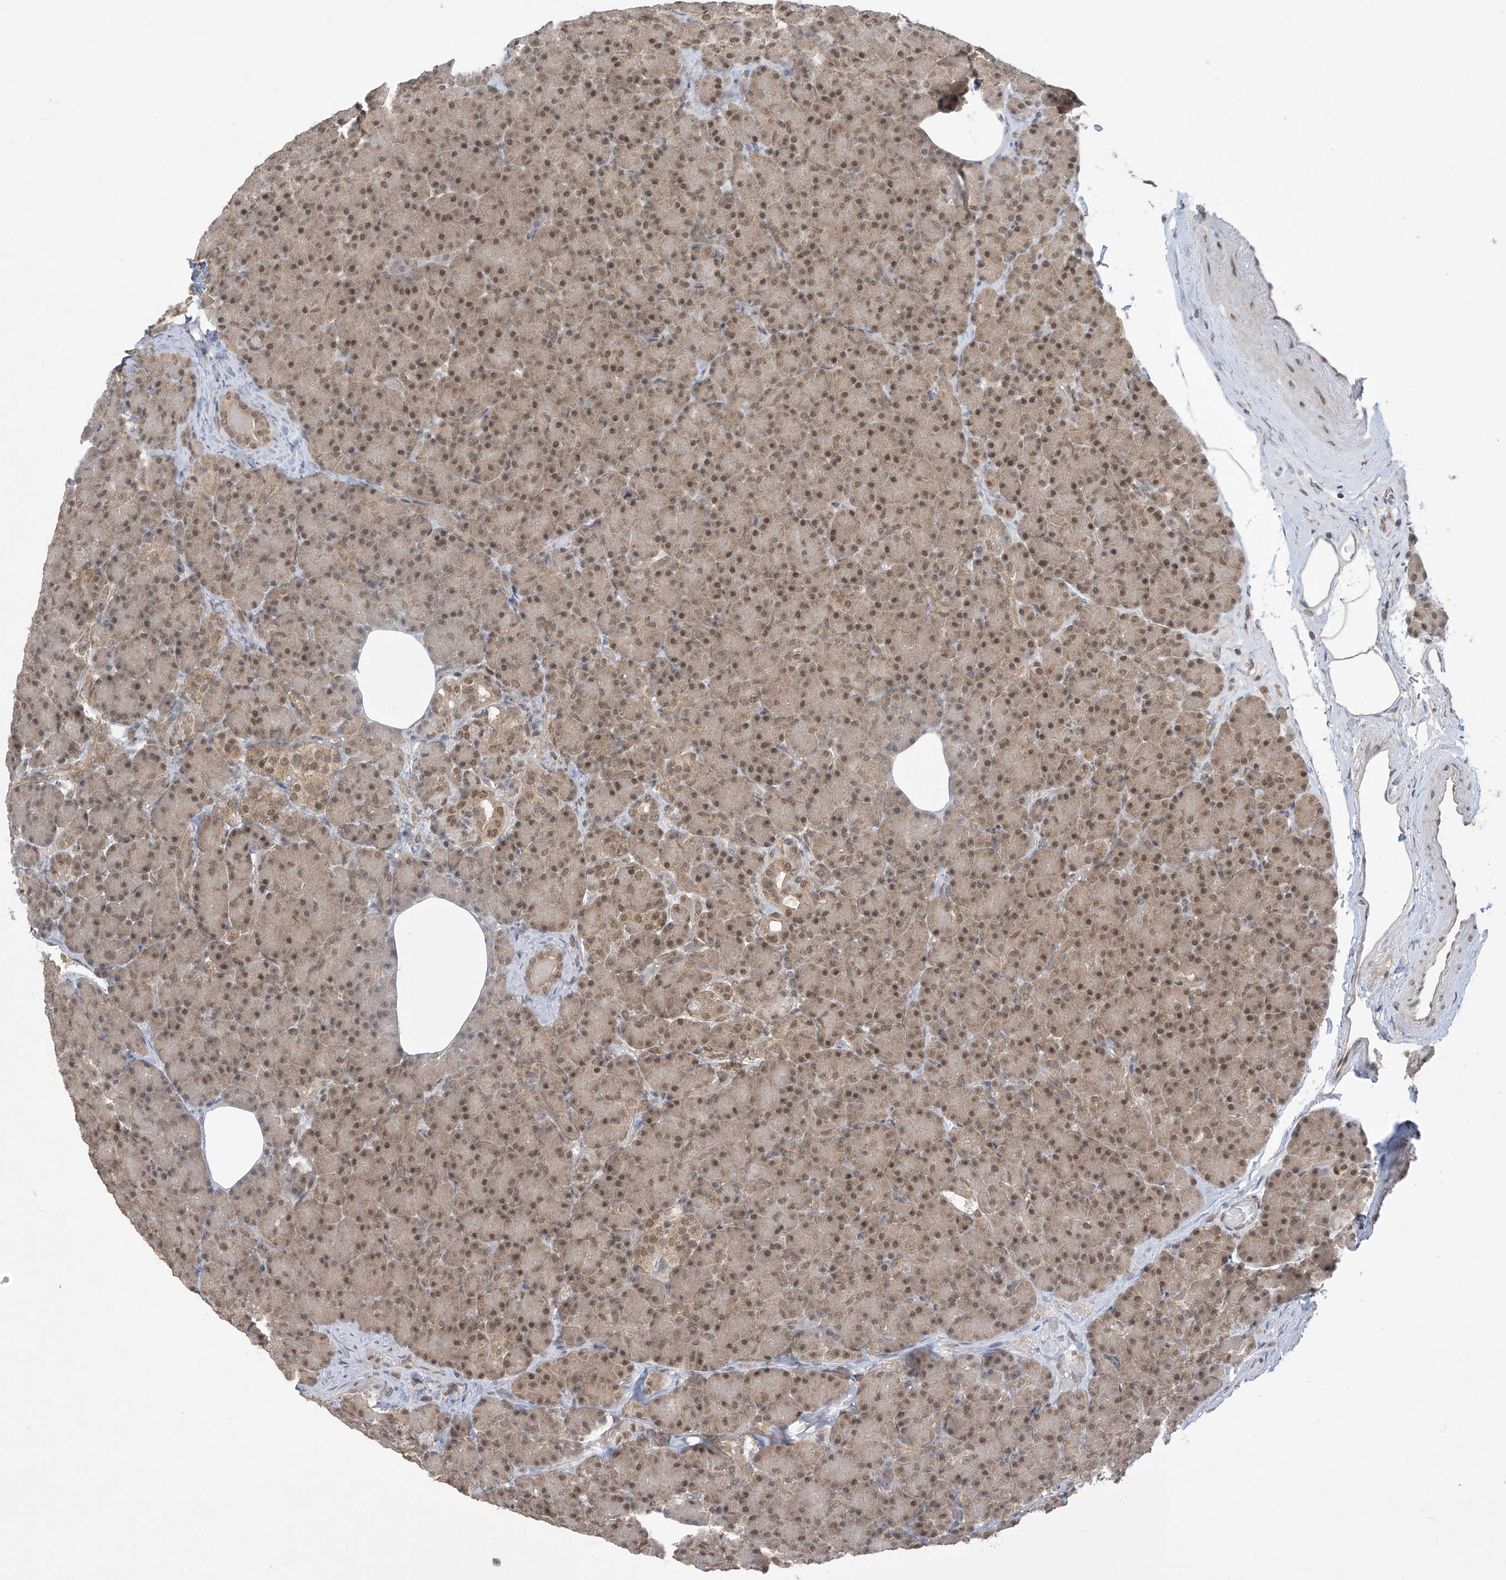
{"staining": {"intensity": "moderate", "quantity": ">75%", "location": "nuclear"}, "tissue": "pancreas", "cell_type": "Exocrine glandular cells", "image_type": "normal", "snomed": [{"axis": "morphology", "description": "Normal tissue, NOS"}, {"axis": "topography", "description": "Pancreas"}], "caption": "Immunohistochemical staining of normal human pancreas demonstrates medium levels of moderate nuclear positivity in approximately >75% of exocrine glandular cells. The staining is performed using DAB (3,3'-diaminobenzidine) brown chromogen to label protein expression. The nuclei are counter-stained blue using hematoxylin.", "gene": "LCOR", "patient": {"sex": "female", "age": 43}}